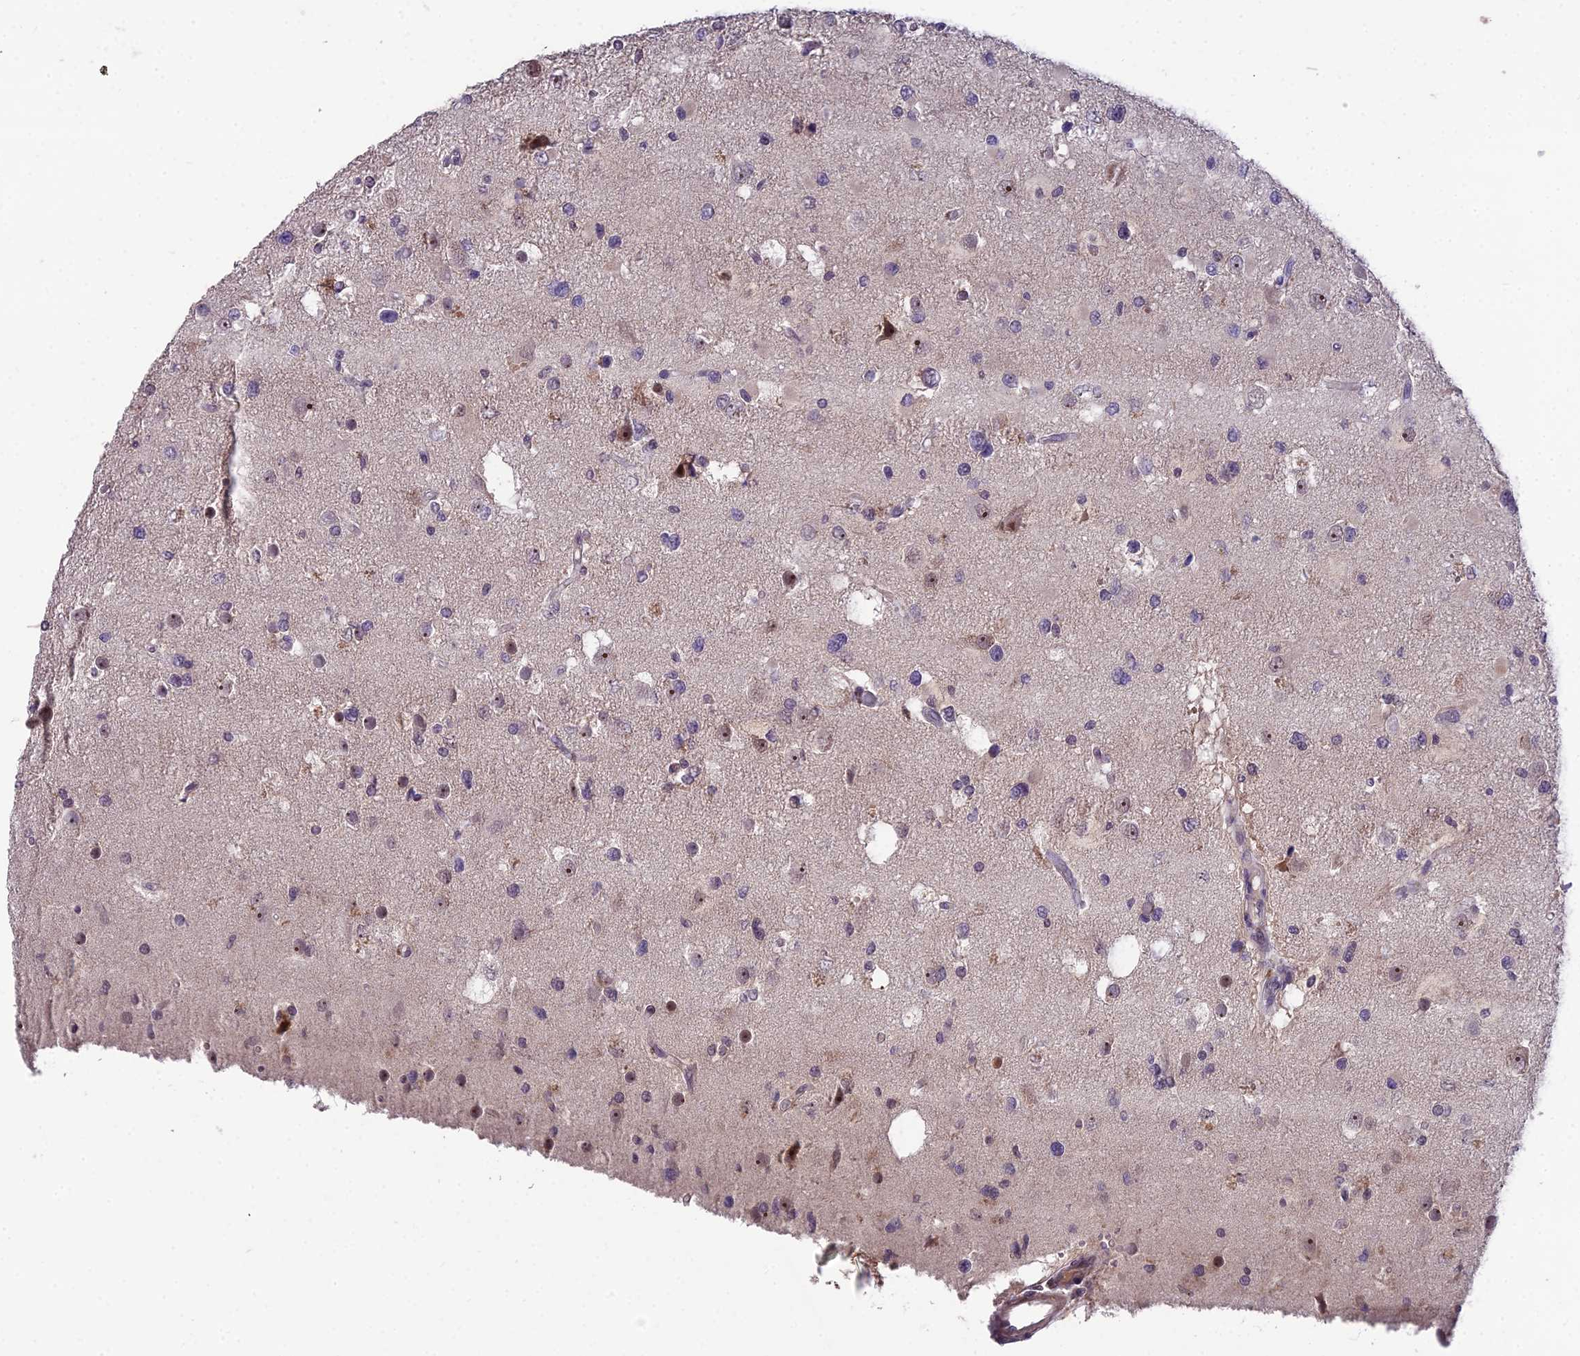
{"staining": {"intensity": "negative", "quantity": "none", "location": "none"}, "tissue": "glioma", "cell_type": "Tumor cells", "image_type": "cancer", "snomed": [{"axis": "morphology", "description": "Glioma, malignant, High grade"}, {"axis": "topography", "description": "Brain"}], "caption": "Malignant glioma (high-grade) was stained to show a protein in brown. There is no significant expression in tumor cells.", "gene": "ZNF333", "patient": {"sex": "male", "age": 53}}